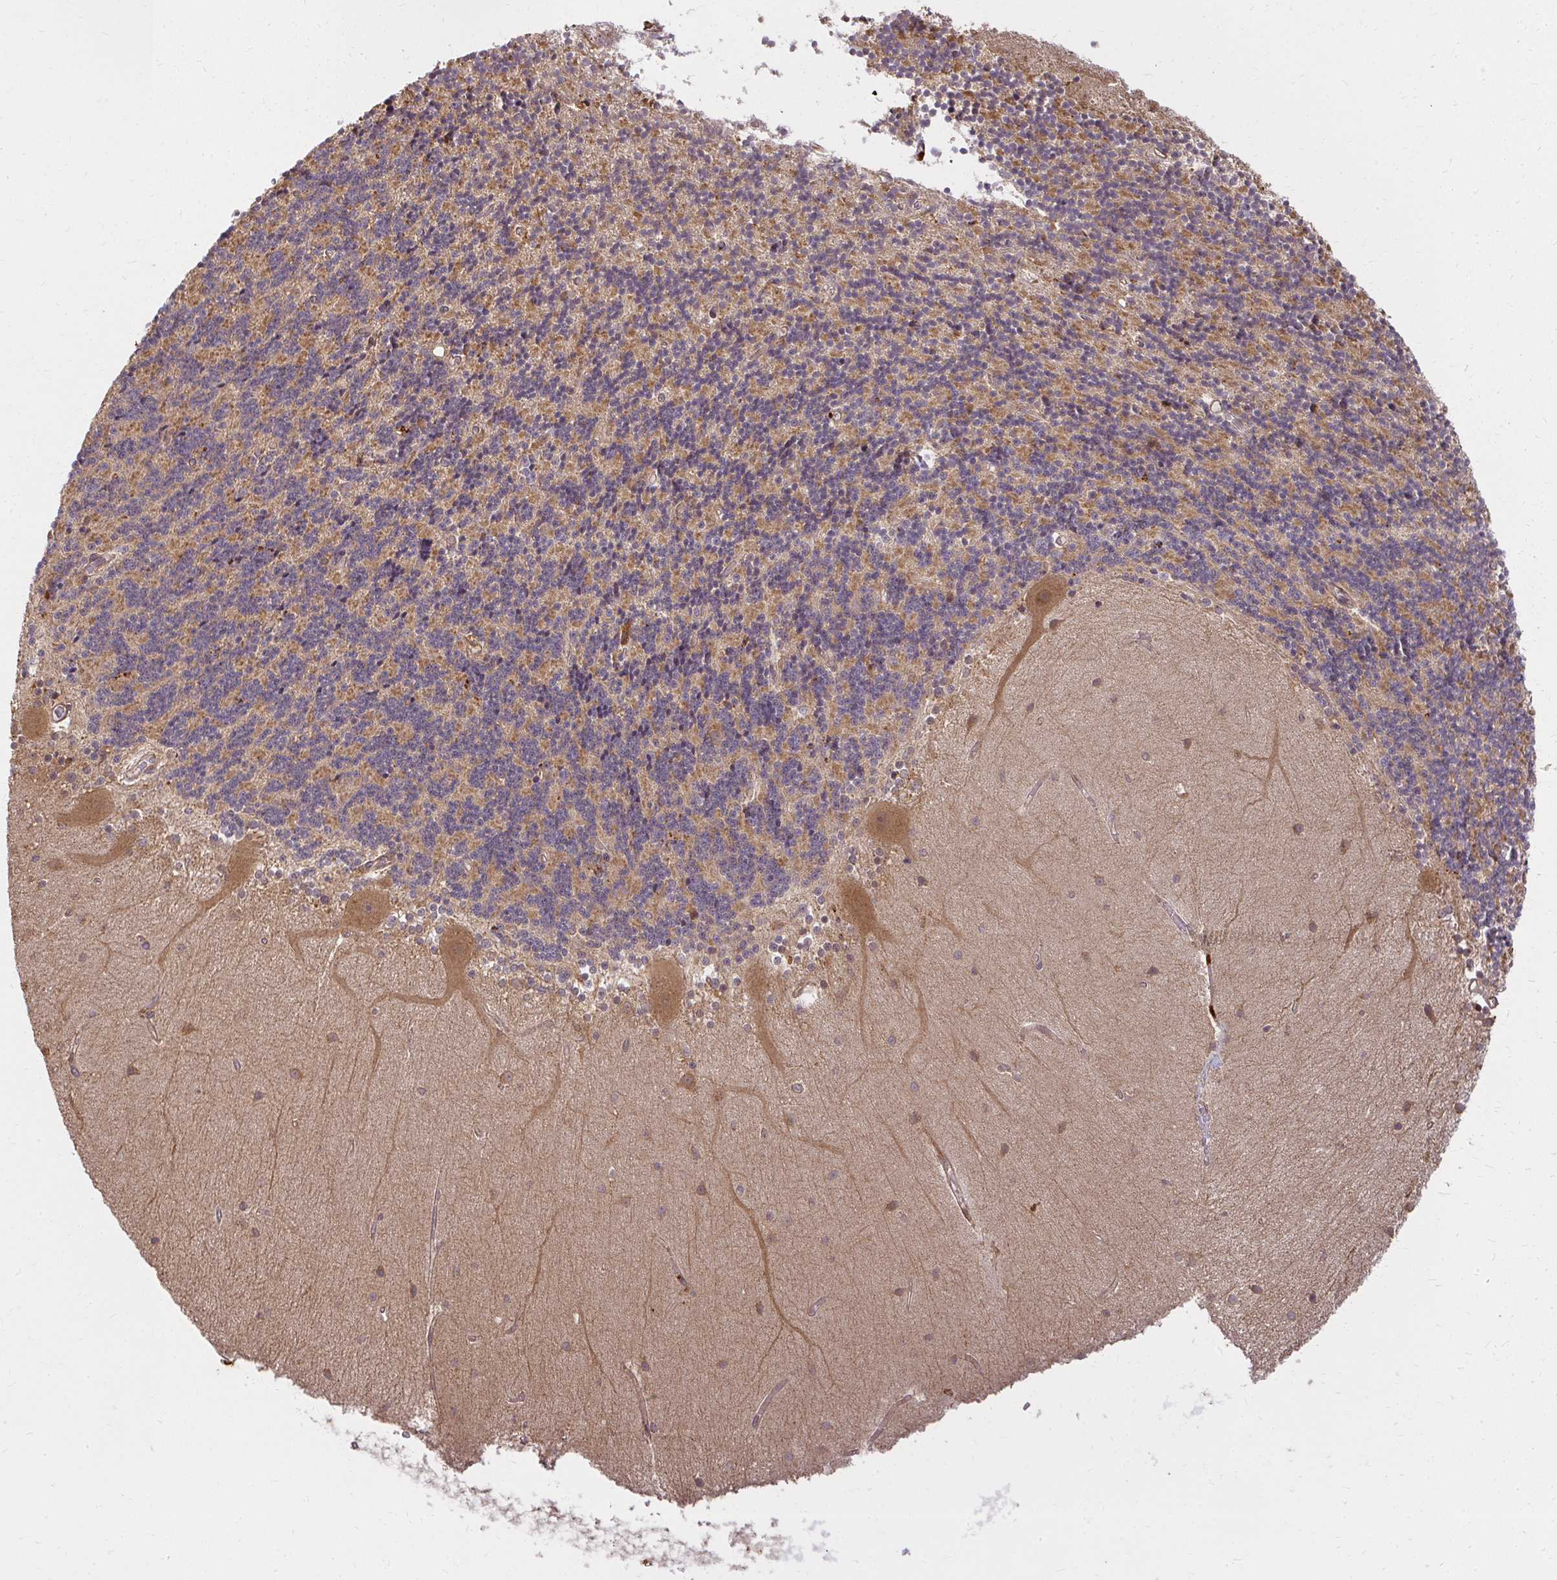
{"staining": {"intensity": "moderate", "quantity": "25%-75%", "location": "cytoplasmic/membranous"}, "tissue": "cerebellum", "cell_type": "Cells in granular layer", "image_type": "normal", "snomed": [{"axis": "morphology", "description": "Normal tissue, NOS"}, {"axis": "topography", "description": "Cerebellum"}], "caption": "Protein staining of unremarkable cerebellum displays moderate cytoplasmic/membranous positivity in about 25%-75% of cells in granular layer. (Stains: DAB (3,3'-diaminobenzidine) in brown, nuclei in blue, Microscopy: brightfield microscopy at high magnification).", "gene": "GNS", "patient": {"sex": "female", "age": 54}}